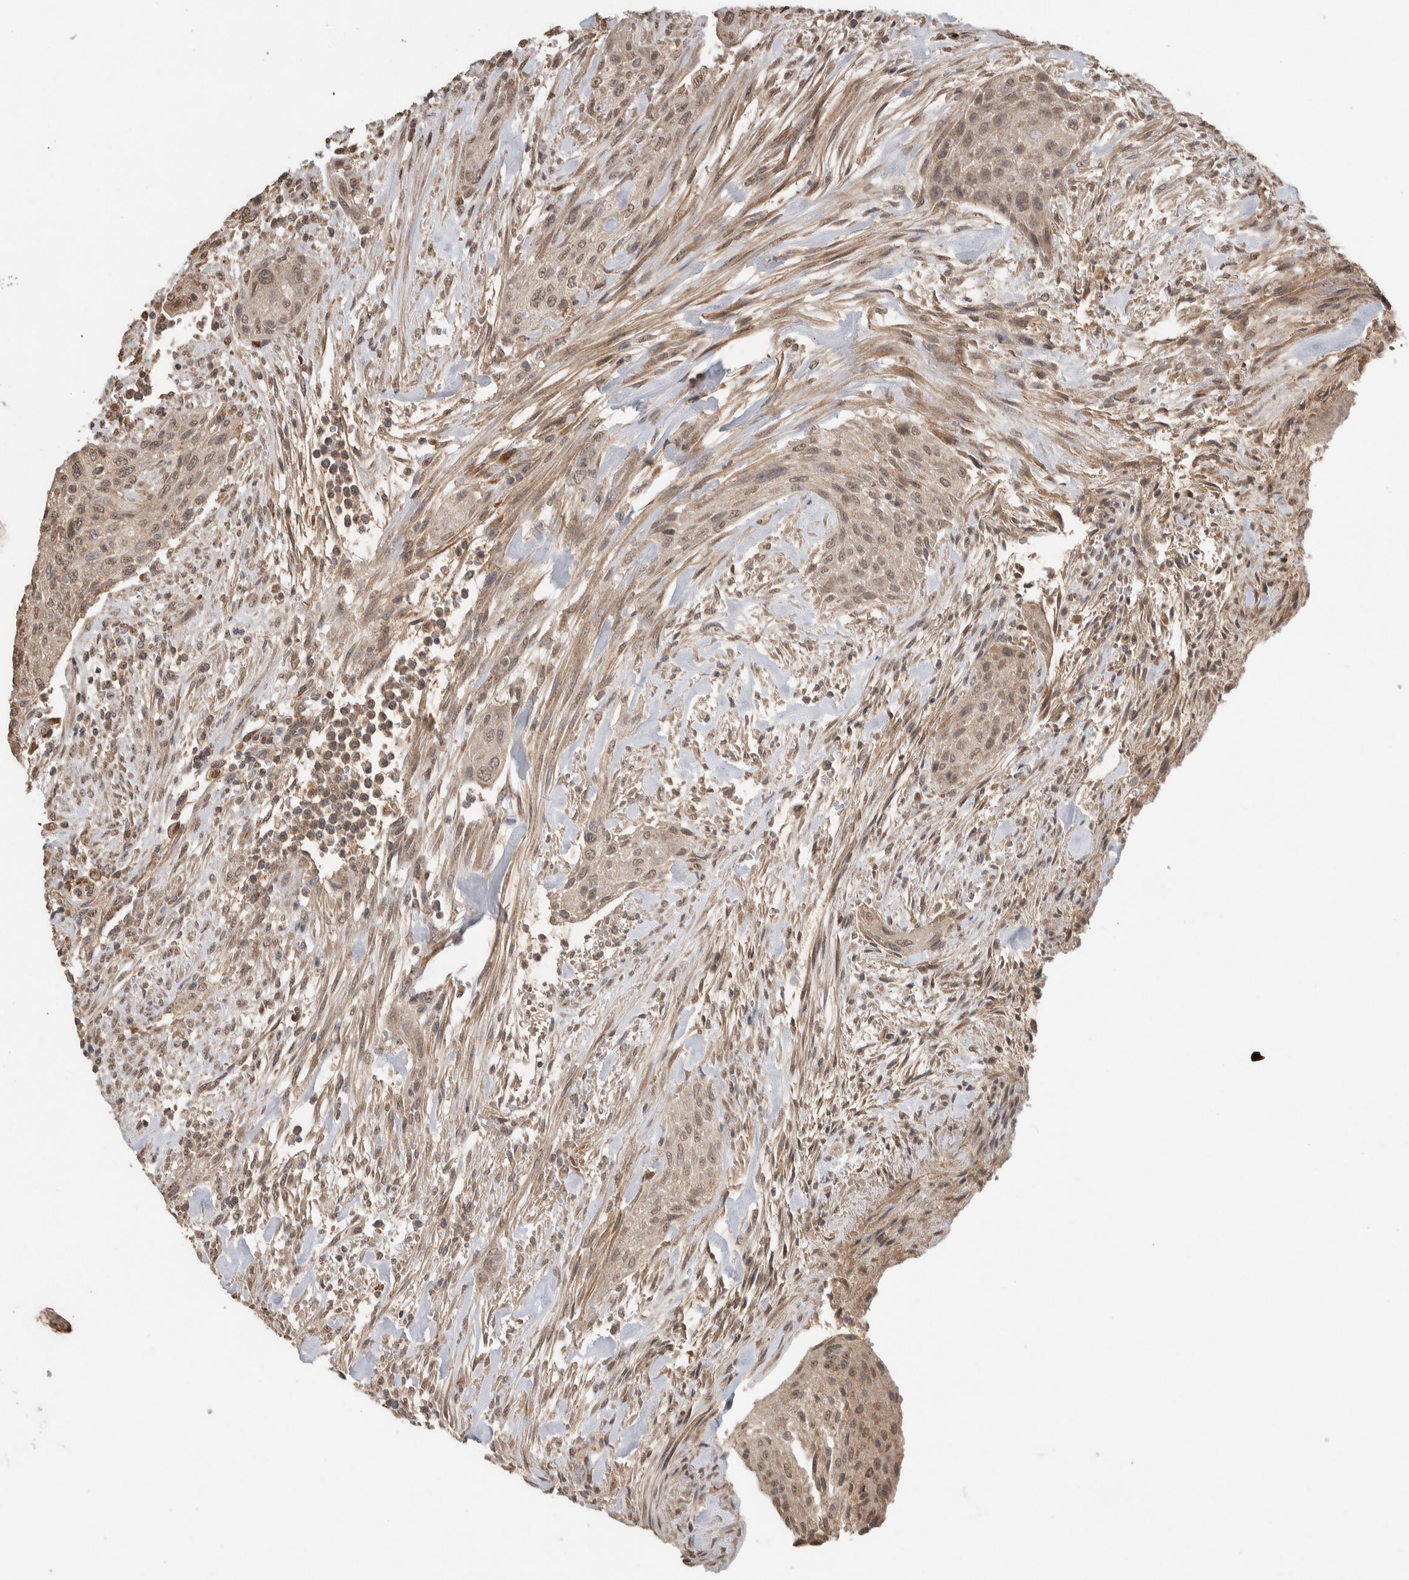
{"staining": {"intensity": "weak", "quantity": ">75%", "location": "cytoplasmic/membranous,nuclear"}, "tissue": "urothelial cancer", "cell_type": "Tumor cells", "image_type": "cancer", "snomed": [{"axis": "morphology", "description": "Urothelial carcinoma, Low grade"}, {"axis": "morphology", "description": "Urothelial carcinoma, High grade"}, {"axis": "topography", "description": "Urinary bladder"}], "caption": "About >75% of tumor cells in human urothelial carcinoma (high-grade) show weak cytoplasmic/membranous and nuclear protein expression as visualized by brown immunohistochemical staining.", "gene": "FAM3A", "patient": {"sex": "male", "age": 35}}